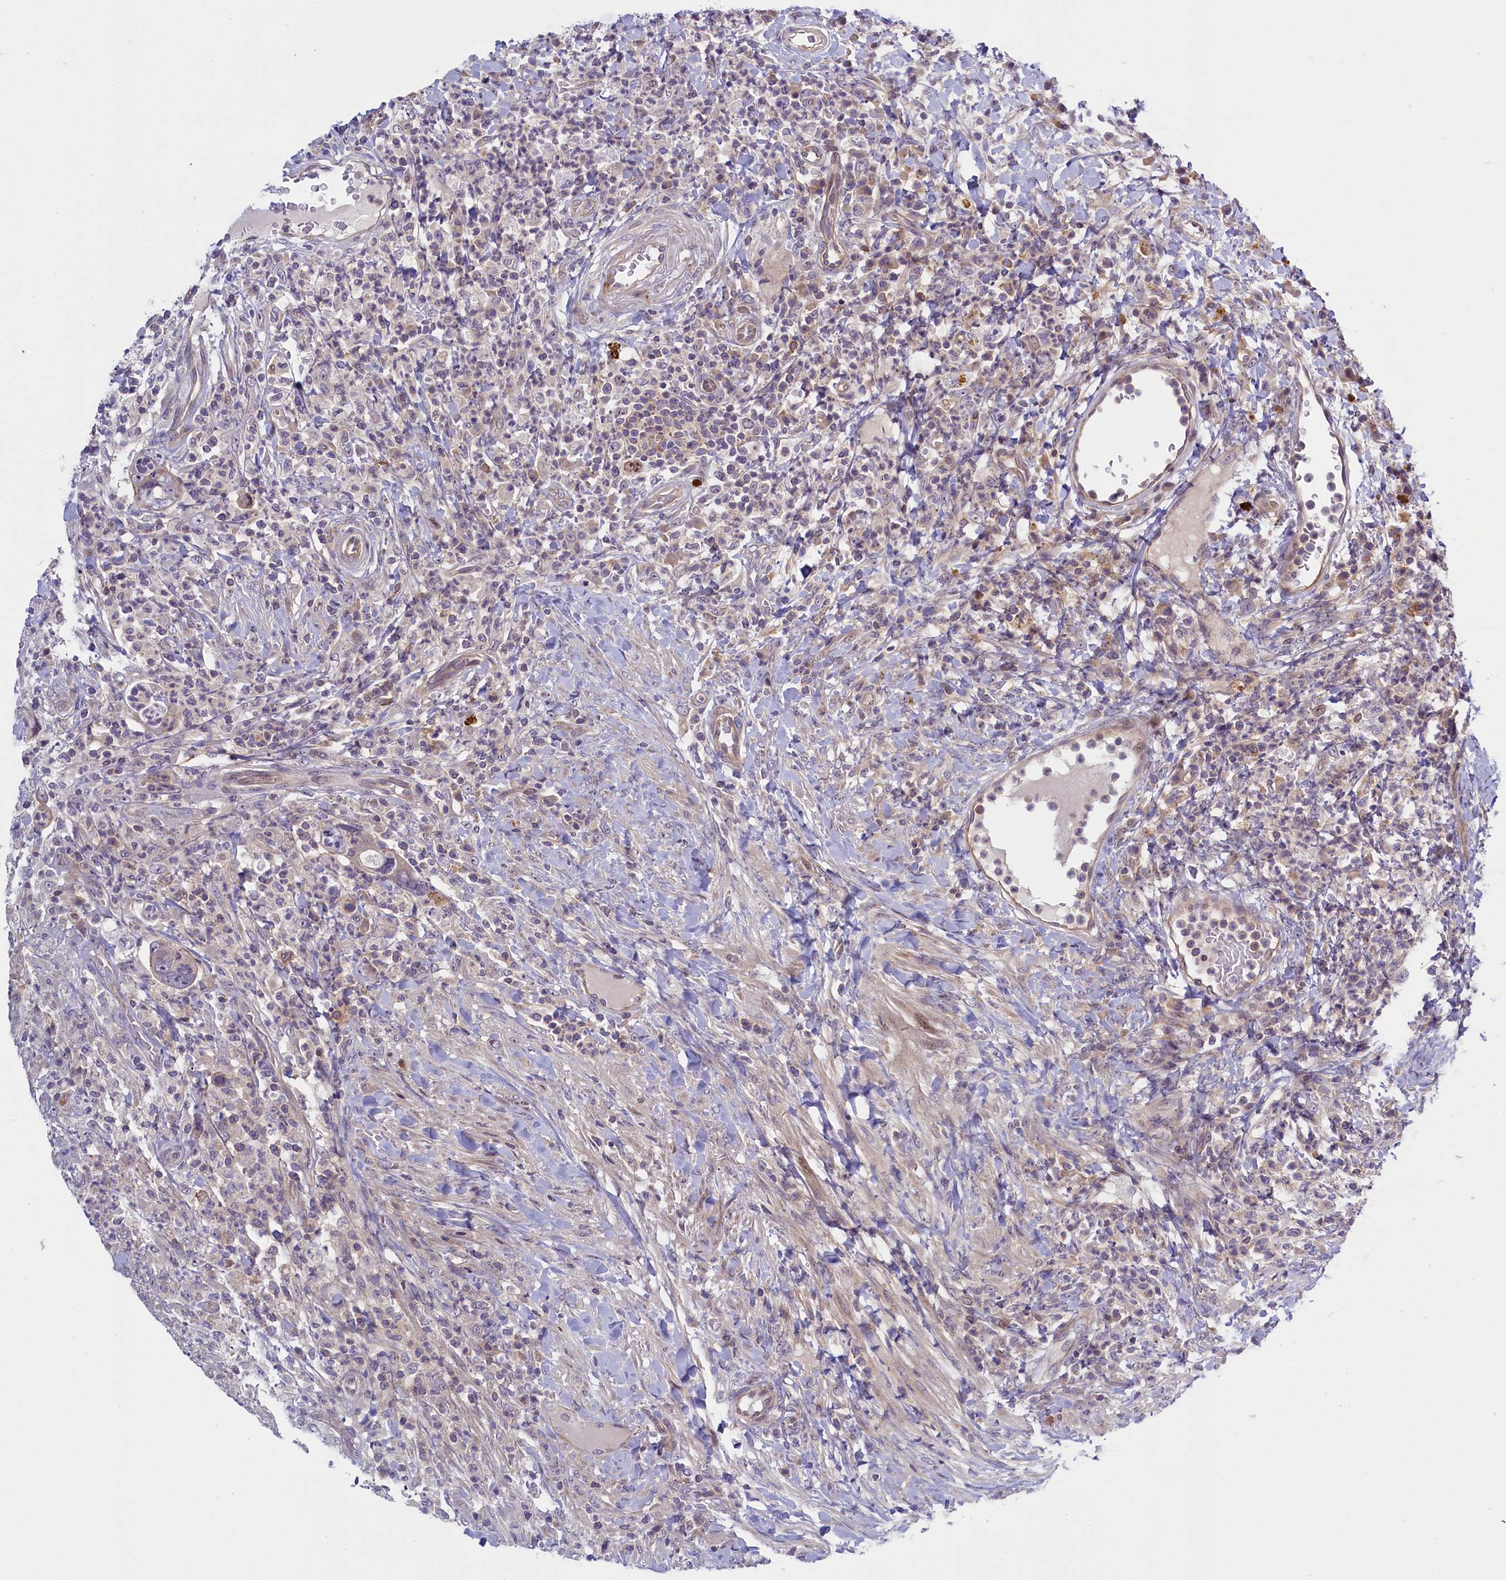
{"staining": {"intensity": "moderate", "quantity": "<25%", "location": "cytoplasmic/membranous"}, "tissue": "colorectal cancer", "cell_type": "Tumor cells", "image_type": "cancer", "snomed": [{"axis": "morphology", "description": "Adenocarcinoma, NOS"}, {"axis": "topography", "description": "Rectum"}], "caption": "This photomicrograph displays immunohistochemistry staining of colorectal cancer, with low moderate cytoplasmic/membranous staining in about <25% of tumor cells.", "gene": "CCL23", "patient": {"sex": "male", "age": 59}}